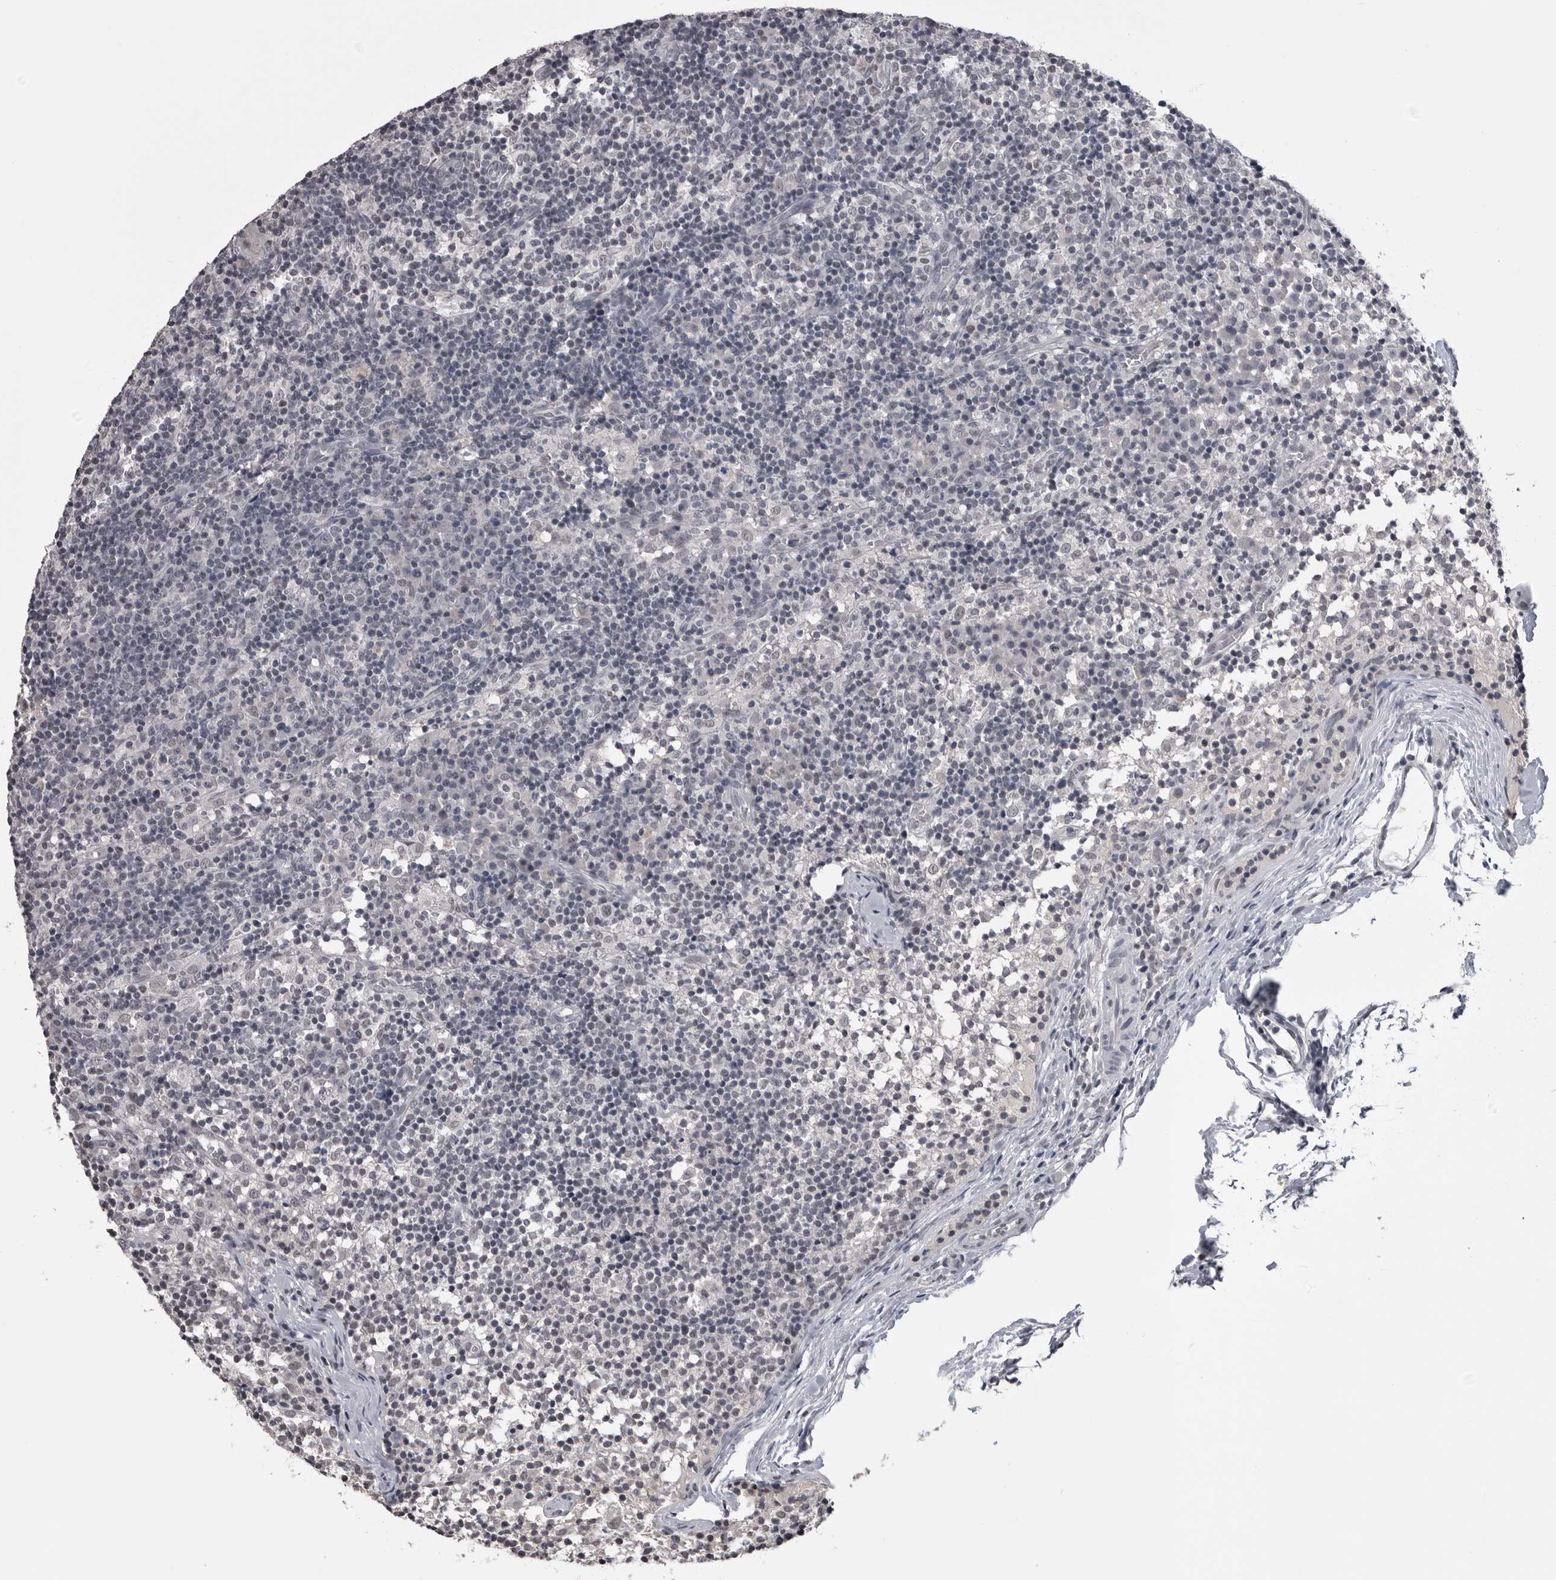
{"staining": {"intensity": "negative", "quantity": "none", "location": "none"}, "tissue": "lymph node", "cell_type": "Germinal center cells", "image_type": "normal", "snomed": [{"axis": "morphology", "description": "Normal tissue, NOS"}, {"axis": "morphology", "description": "Inflammation, NOS"}, {"axis": "topography", "description": "Lymph node"}], "caption": "Human lymph node stained for a protein using IHC shows no staining in germinal center cells.", "gene": "DLG2", "patient": {"sex": "male", "age": 55}}